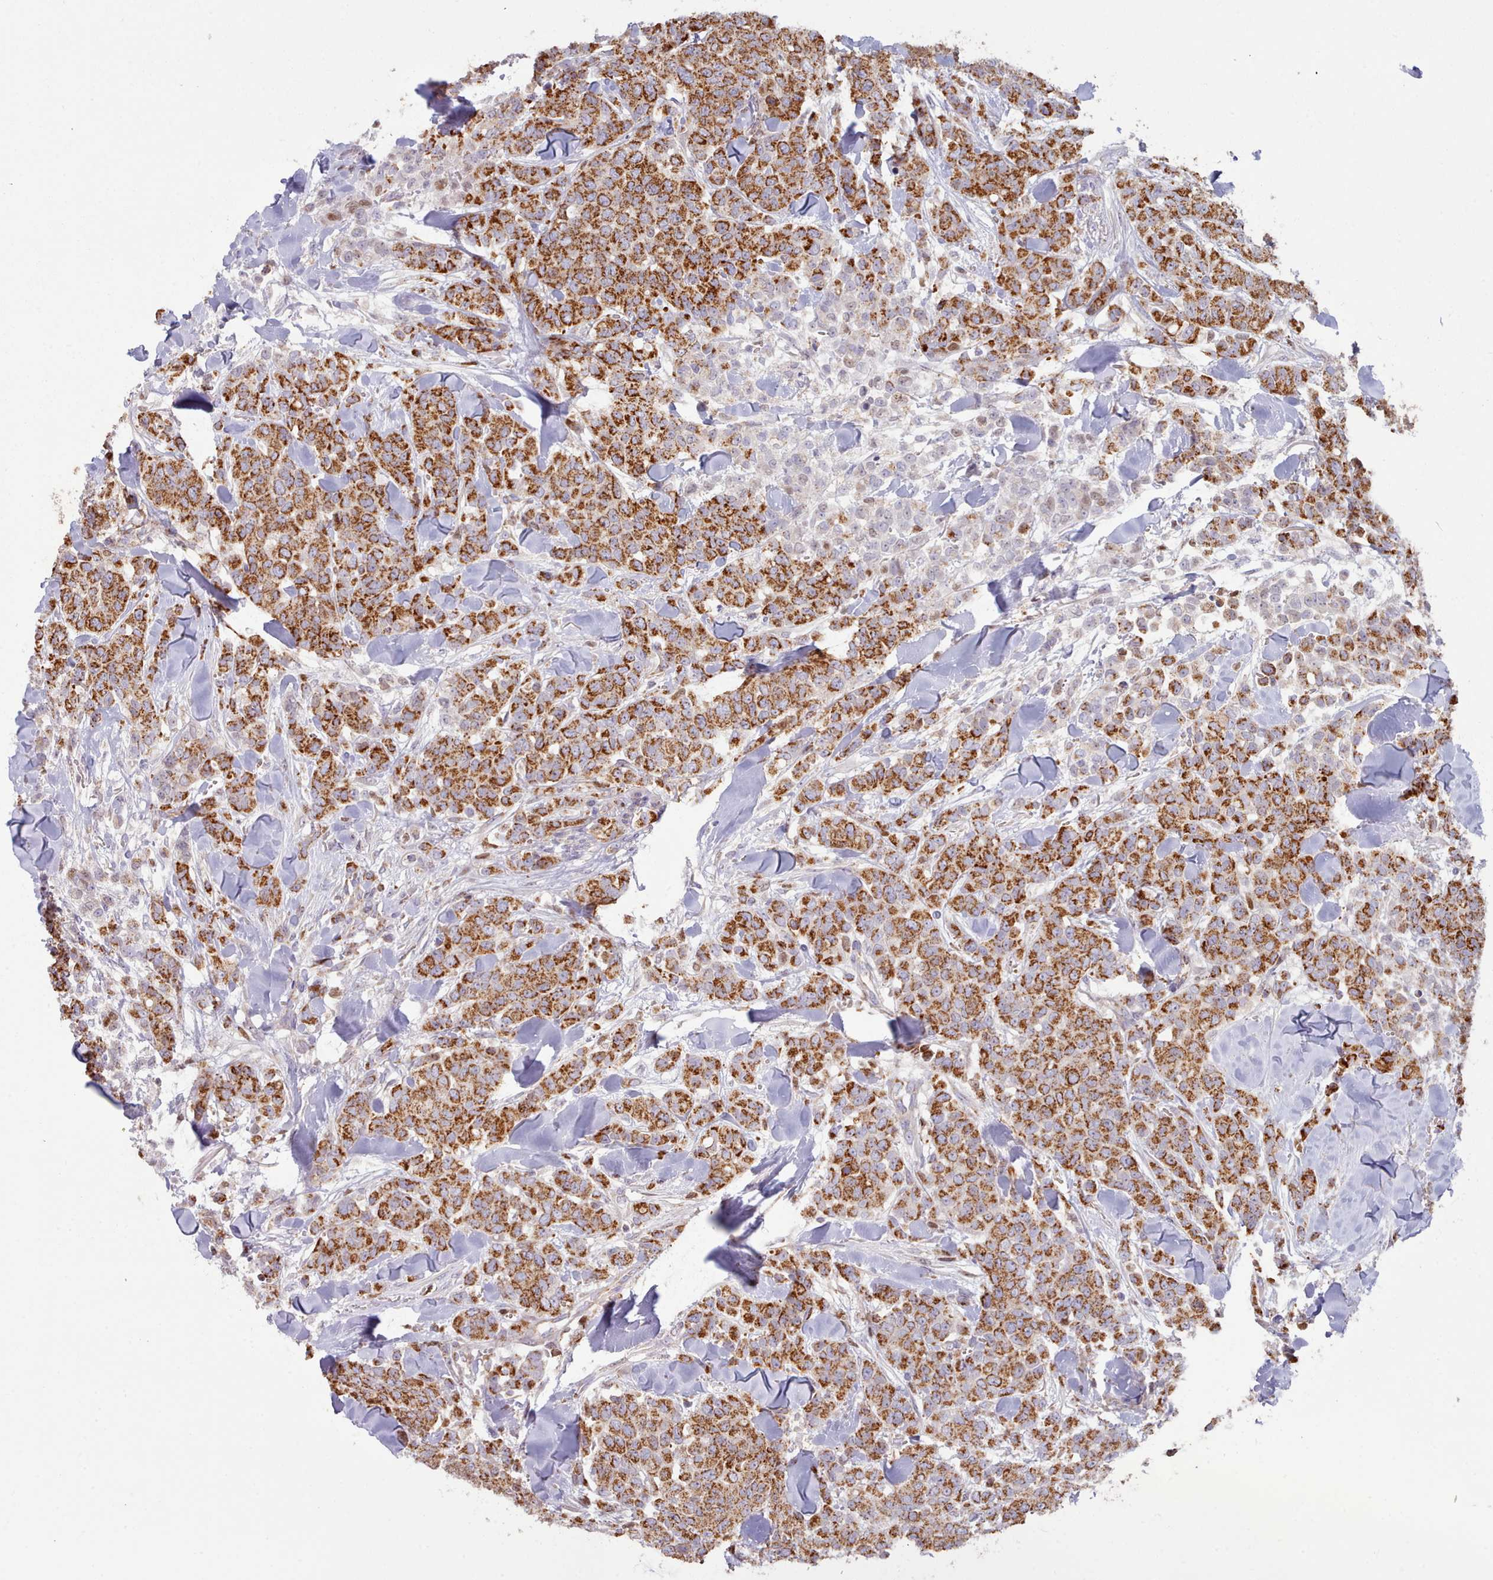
{"staining": {"intensity": "strong", "quantity": "25%-75%", "location": "cytoplasmic/membranous"}, "tissue": "breast cancer", "cell_type": "Tumor cells", "image_type": "cancer", "snomed": [{"axis": "morphology", "description": "Lobular carcinoma"}, {"axis": "topography", "description": "Breast"}], "caption": "Brown immunohistochemical staining in breast lobular carcinoma demonstrates strong cytoplasmic/membranous staining in about 25%-75% of tumor cells.", "gene": "HSDL2", "patient": {"sex": "female", "age": 91}}